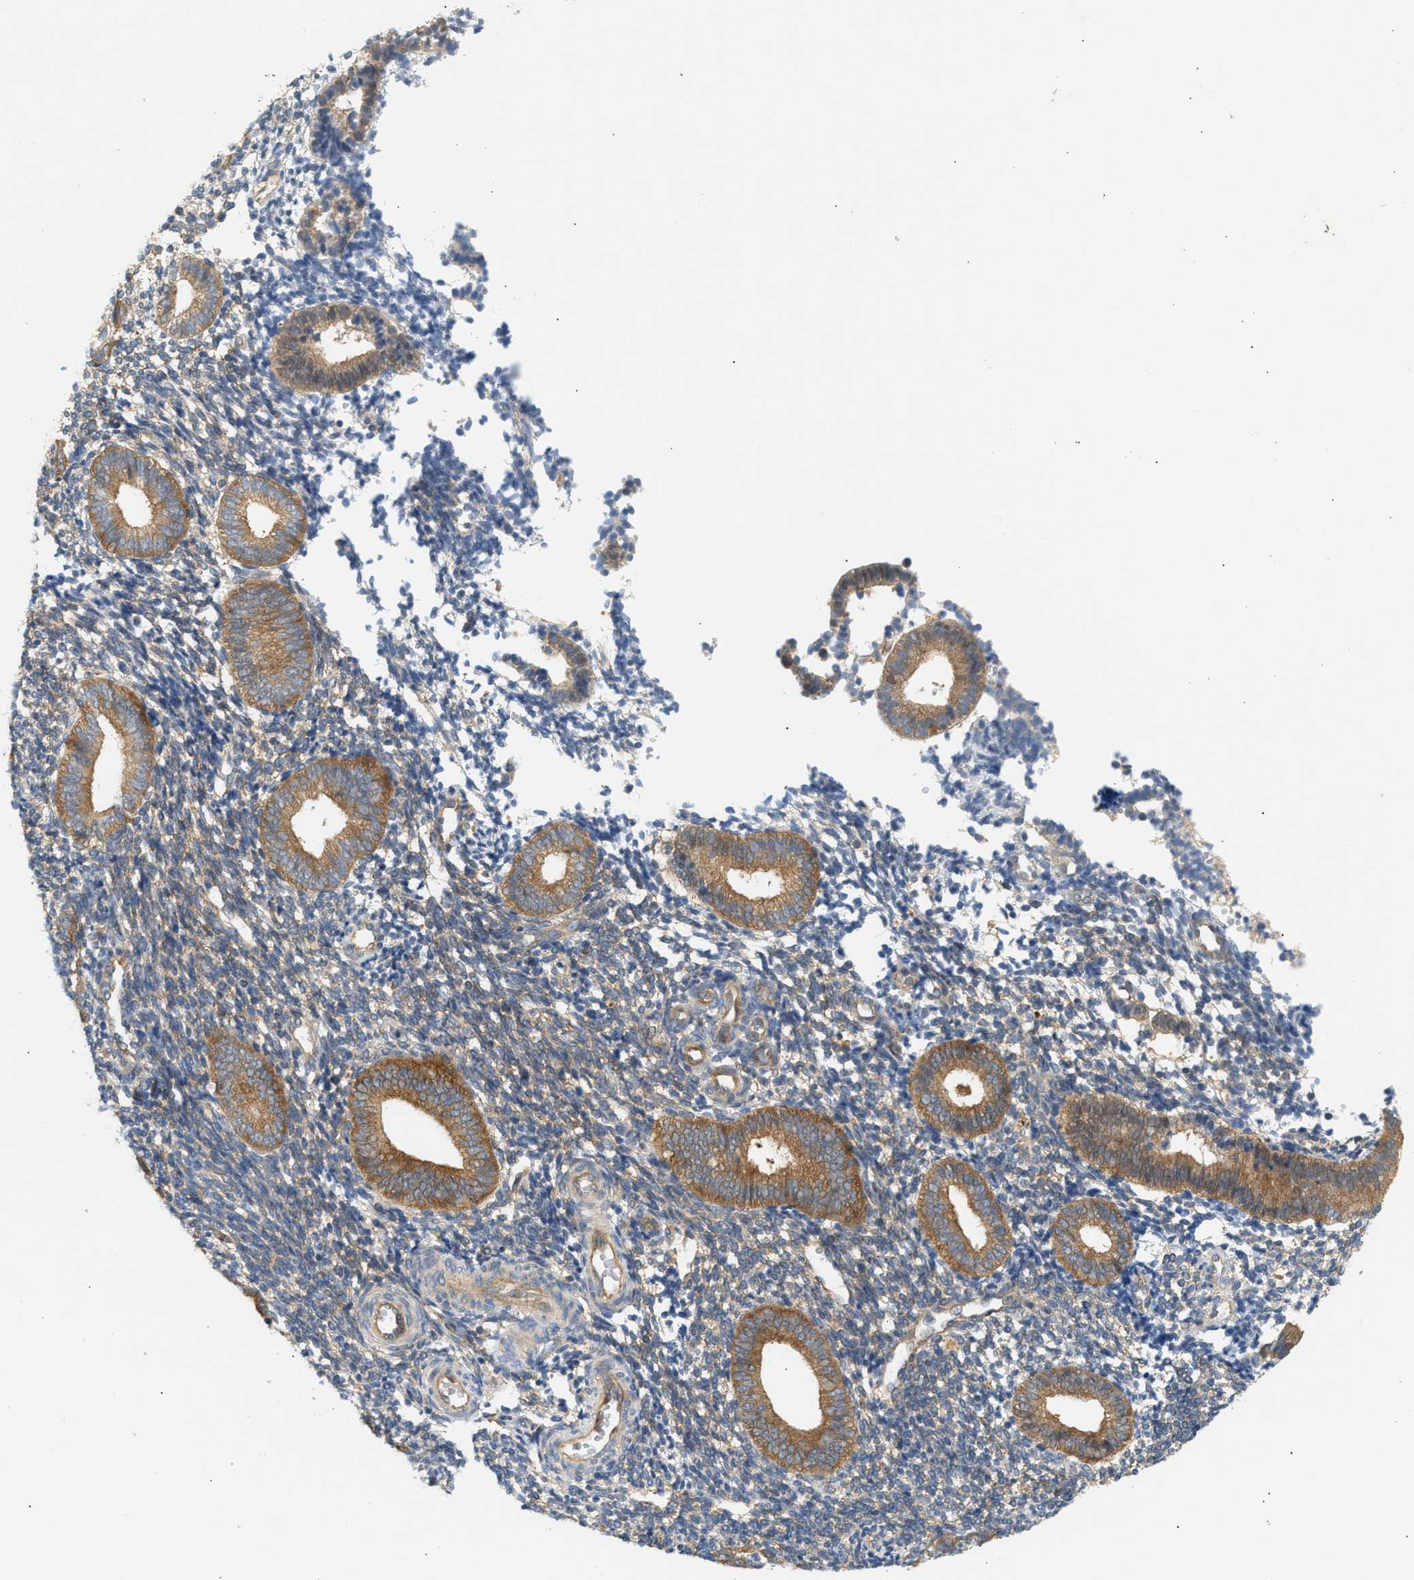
{"staining": {"intensity": "weak", "quantity": "25%-75%", "location": "cytoplasmic/membranous"}, "tissue": "endometrium", "cell_type": "Cells in endometrial stroma", "image_type": "normal", "snomed": [{"axis": "morphology", "description": "Normal tissue, NOS"}, {"axis": "topography", "description": "Uterus"}, {"axis": "topography", "description": "Endometrium"}], "caption": "Cells in endometrial stroma show weak cytoplasmic/membranous positivity in approximately 25%-75% of cells in normal endometrium.", "gene": "PAFAH1B1", "patient": {"sex": "female", "age": 33}}